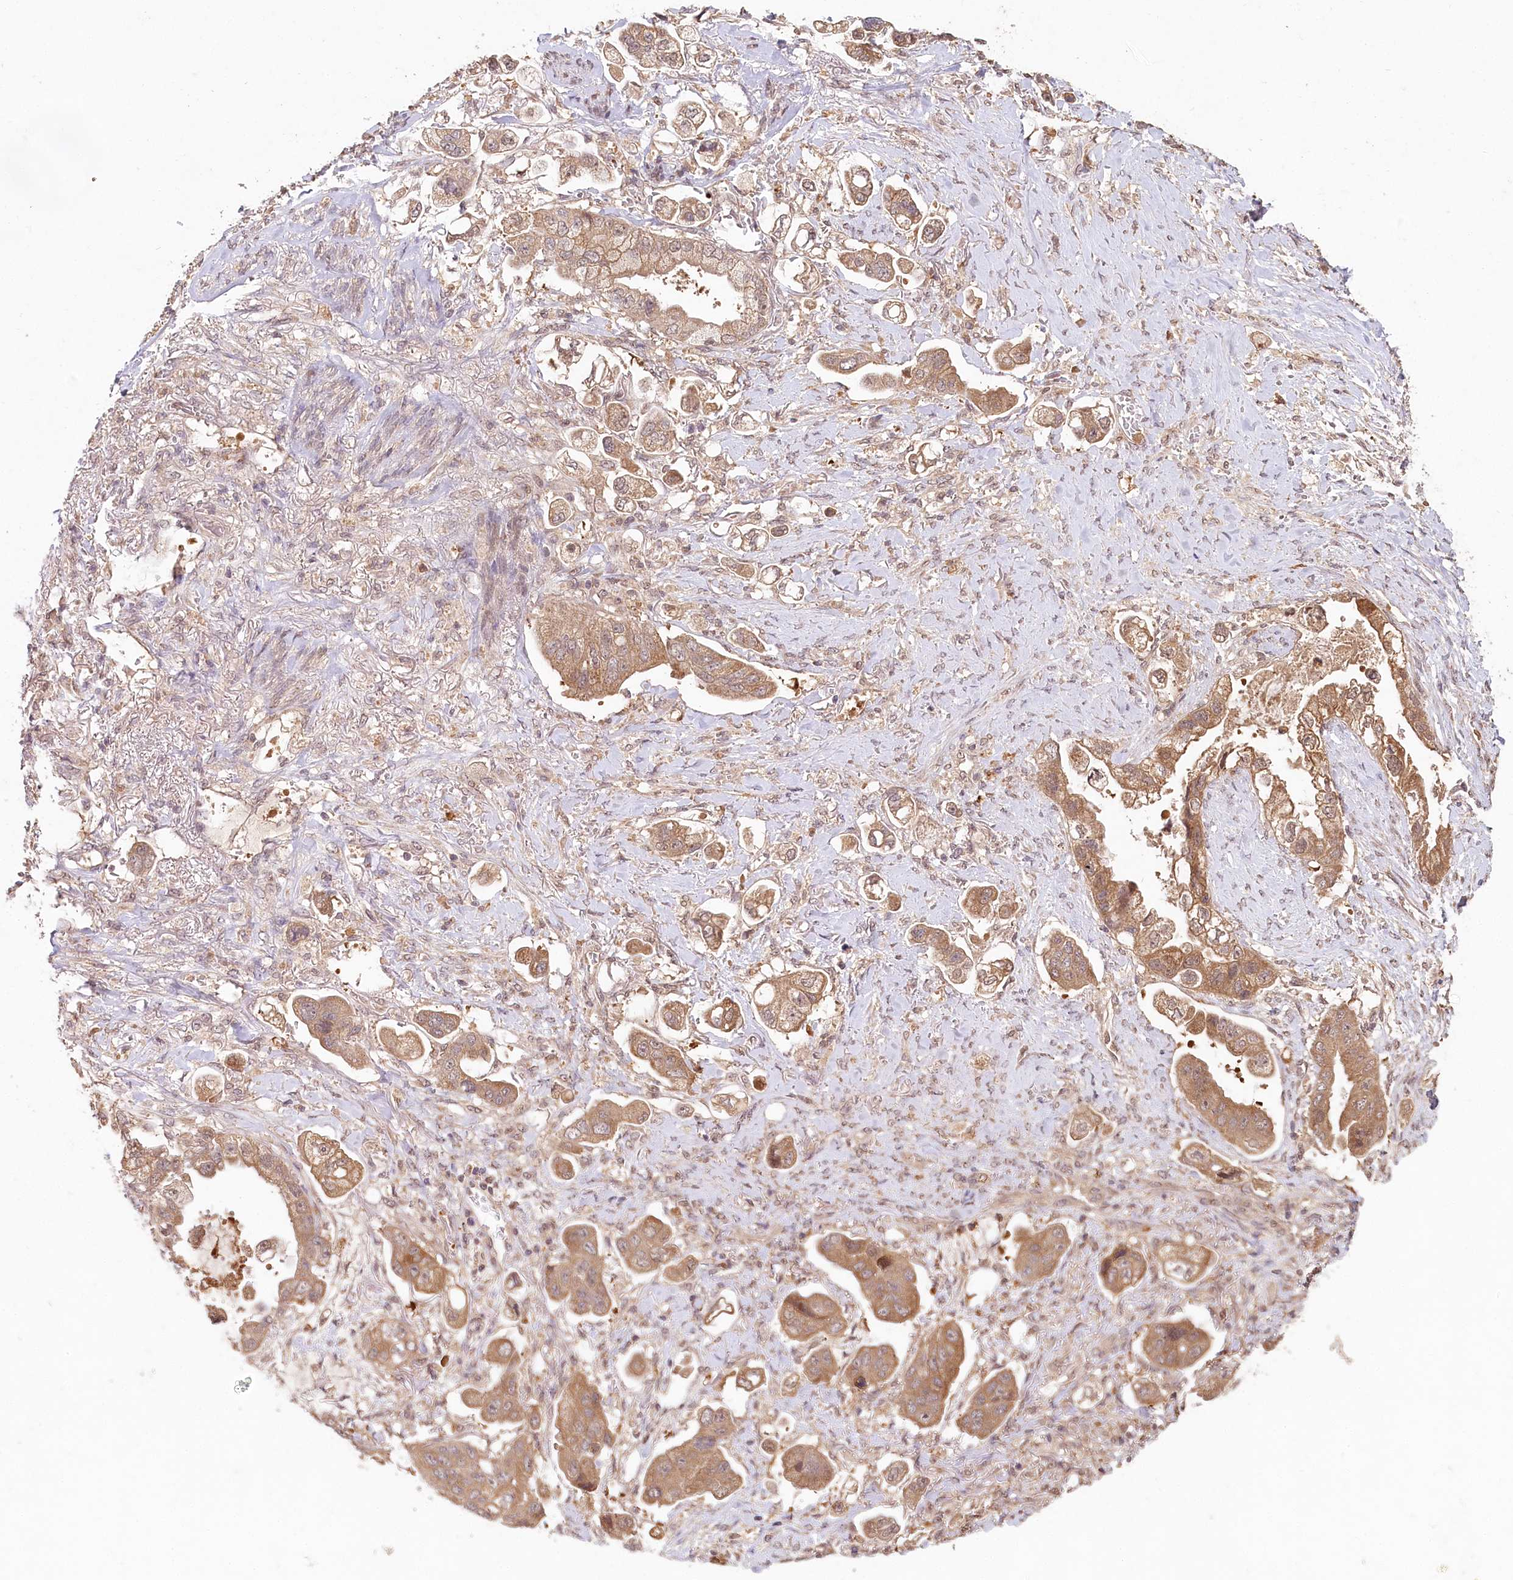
{"staining": {"intensity": "moderate", "quantity": ">75%", "location": "cytoplasmic/membranous"}, "tissue": "stomach cancer", "cell_type": "Tumor cells", "image_type": "cancer", "snomed": [{"axis": "morphology", "description": "Adenocarcinoma, NOS"}, {"axis": "topography", "description": "Stomach"}], "caption": "Immunohistochemical staining of stomach adenocarcinoma demonstrates medium levels of moderate cytoplasmic/membranous protein staining in approximately >75% of tumor cells.", "gene": "IRAK1BP1", "patient": {"sex": "male", "age": 62}}